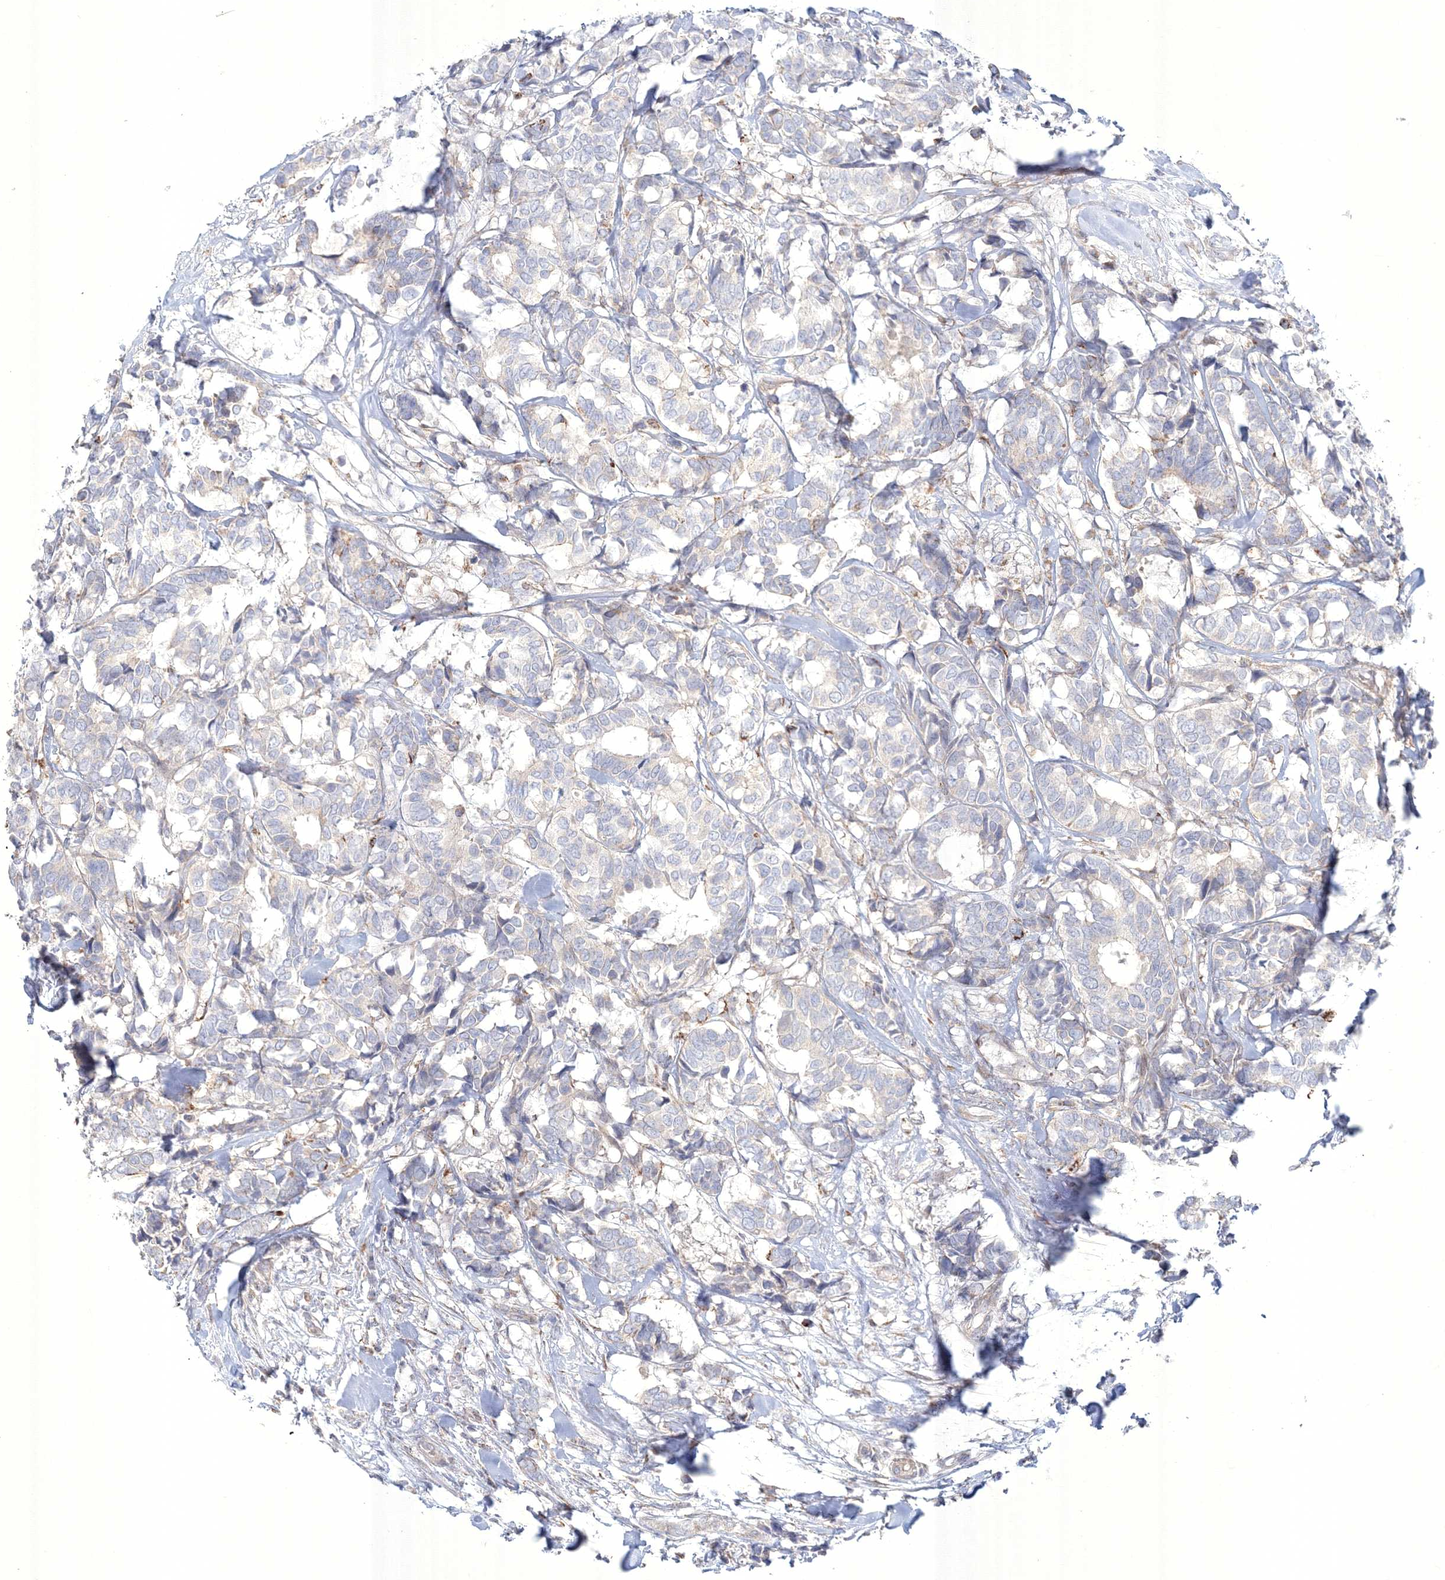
{"staining": {"intensity": "negative", "quantity": "none", "location": "none"}, "tissue": "breast cancer", "cell_type": "Tumor cells", "image_type": "cancer", "snomed": [{"axis": "morphology", "description": "Duct carcinoma"}, {"axis": "topography", "description": "Breast"}], "caption": "This is an IHC photomicrograph of human breast intraductal carcinoma. There is no positivity in tumor cells.", "gene": "WDR49", "patient": {"sex": "female", "age": 87}}